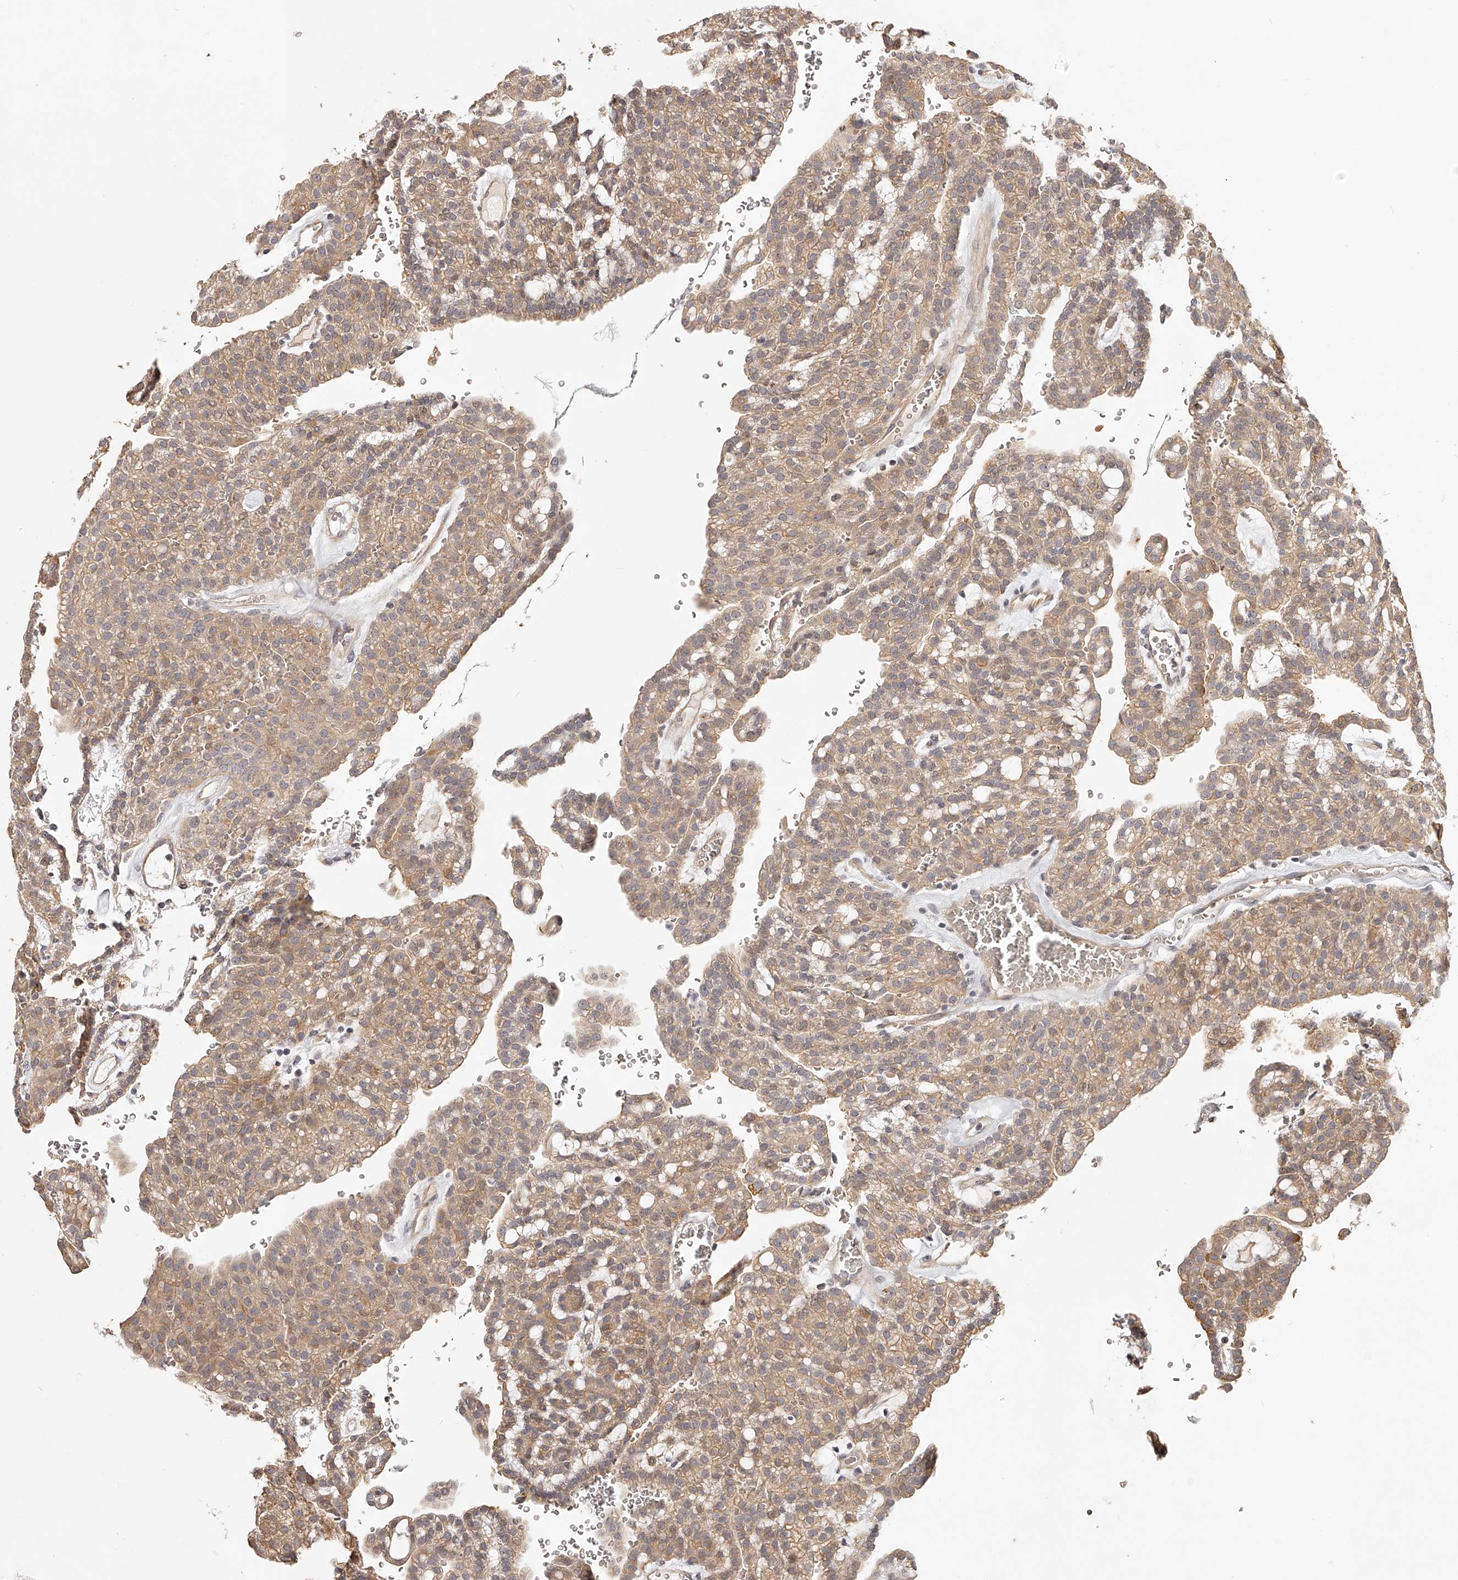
{"staining": {"intensity": "moderate", "quantity": ">75%", "location": "cytoplasmic/membranous"}, "tissue": "renal cancer", "cell_type": "Tumor cells", "image_type": "cancer", "snomed": [{"axis": "morphology", "description": "Adenocarcinoma, NOS"}, {"axis": "topography", "description": "Kidney"}], "caption": "IHC photomicrograph of renal cancer (adenocarcinoma) stained for a protein (brown), which demonstrates medium levels of moderate cytoplasmic/membranous expression in approximately >75% of tumor cells.", "gene": "ZNF582", "patient": {"sex": "male", "age": 63}}